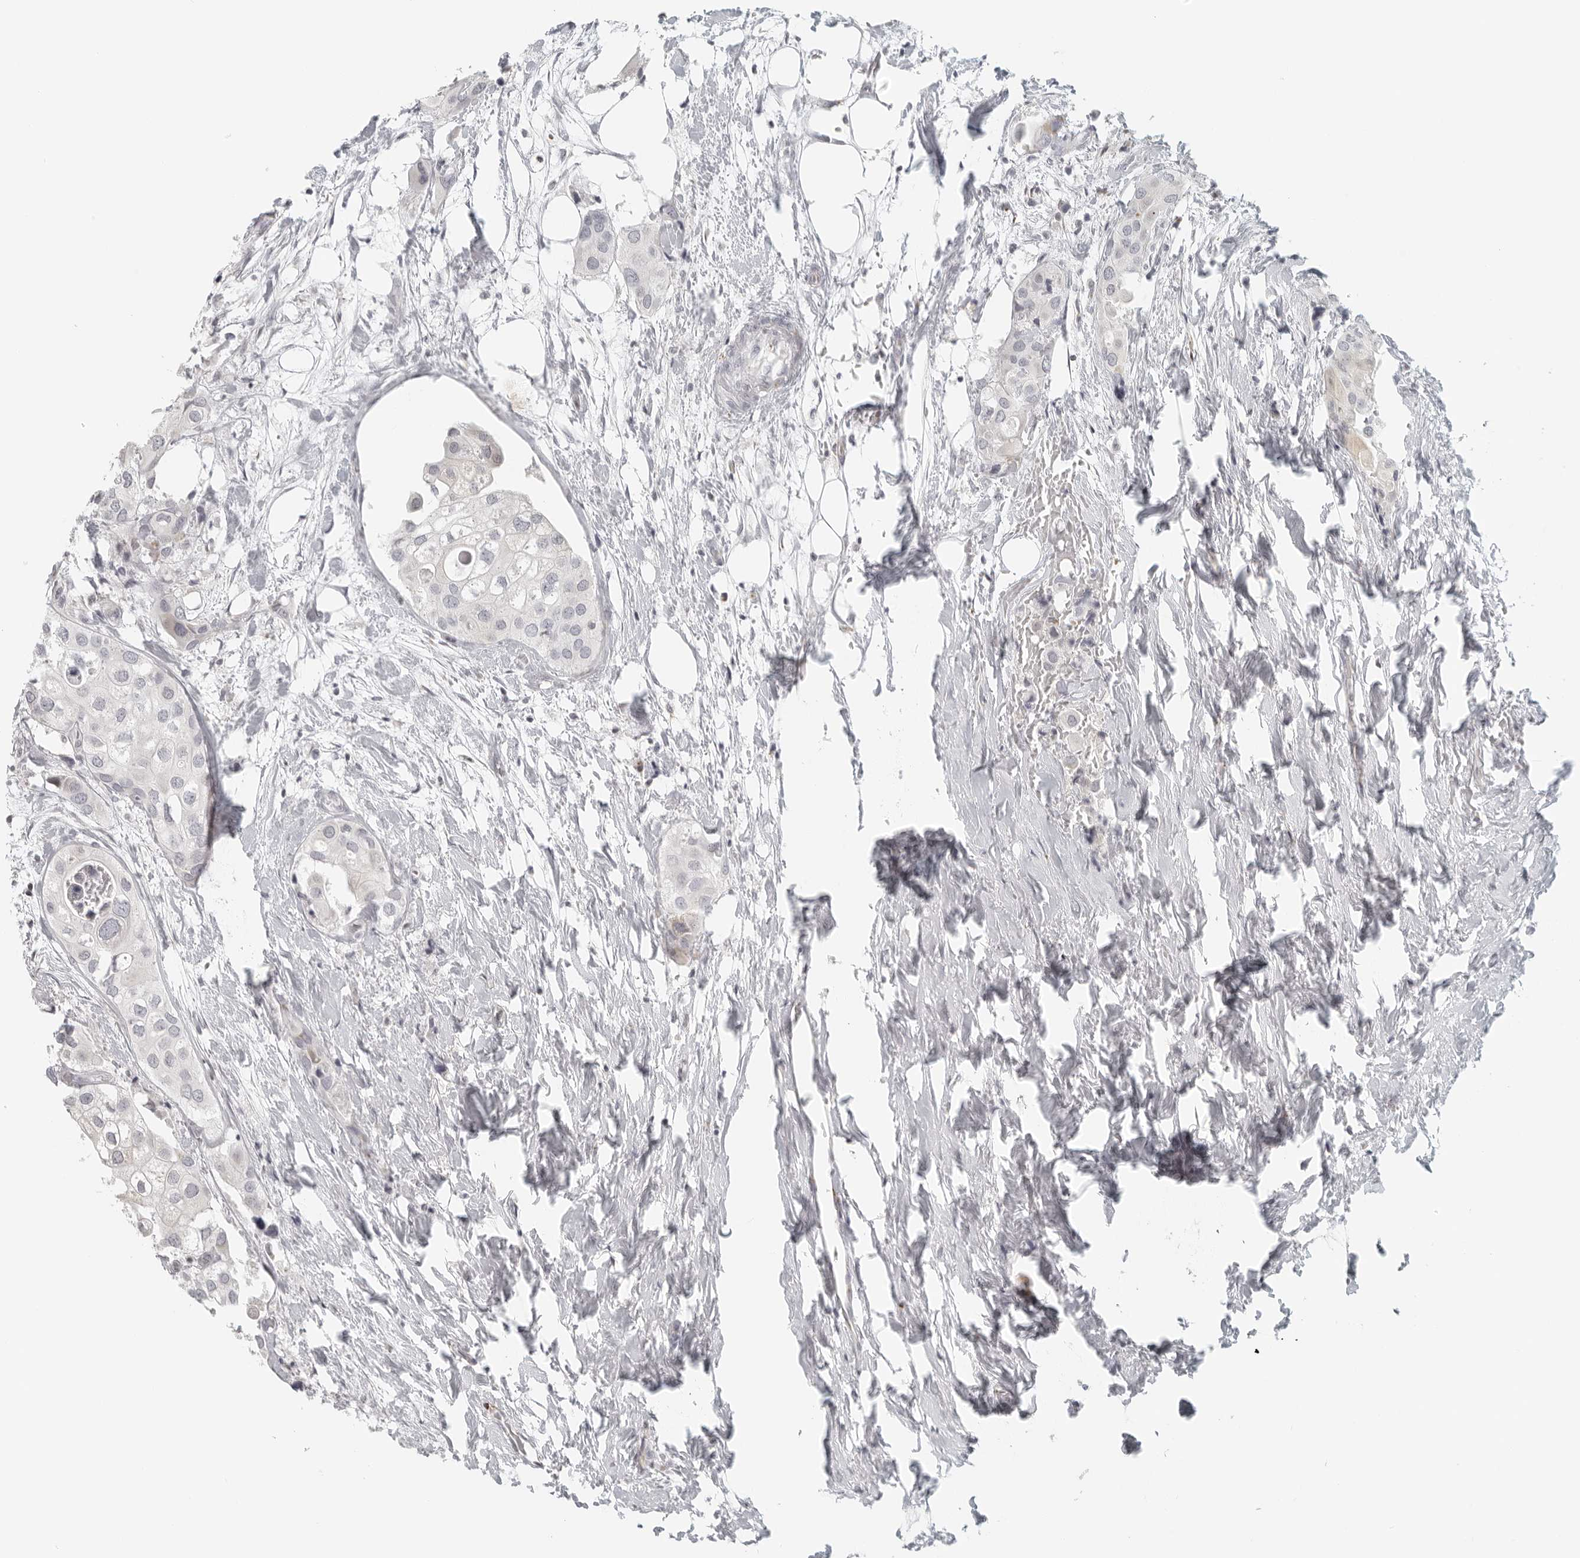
{"staining": {"intensity": "negative", "quantity": "none", "location": "none"}, "tissue": "urothelial cancer", "cell_type": "Tumor cells", "image_type": "cancer", "snomed": [{"axis": "morphology", "description": "Urothelial carcinoma, High grade"}, {"axis": "topography", "description": "Urinary bladder"}], "caption": "IHC micrograph of urothelial cancer stained for a protein (brown), which demonstrates no expression in tumor cells.", "gene": "RPS6KC1", "patient": {"sex": "male", "age": 64}}